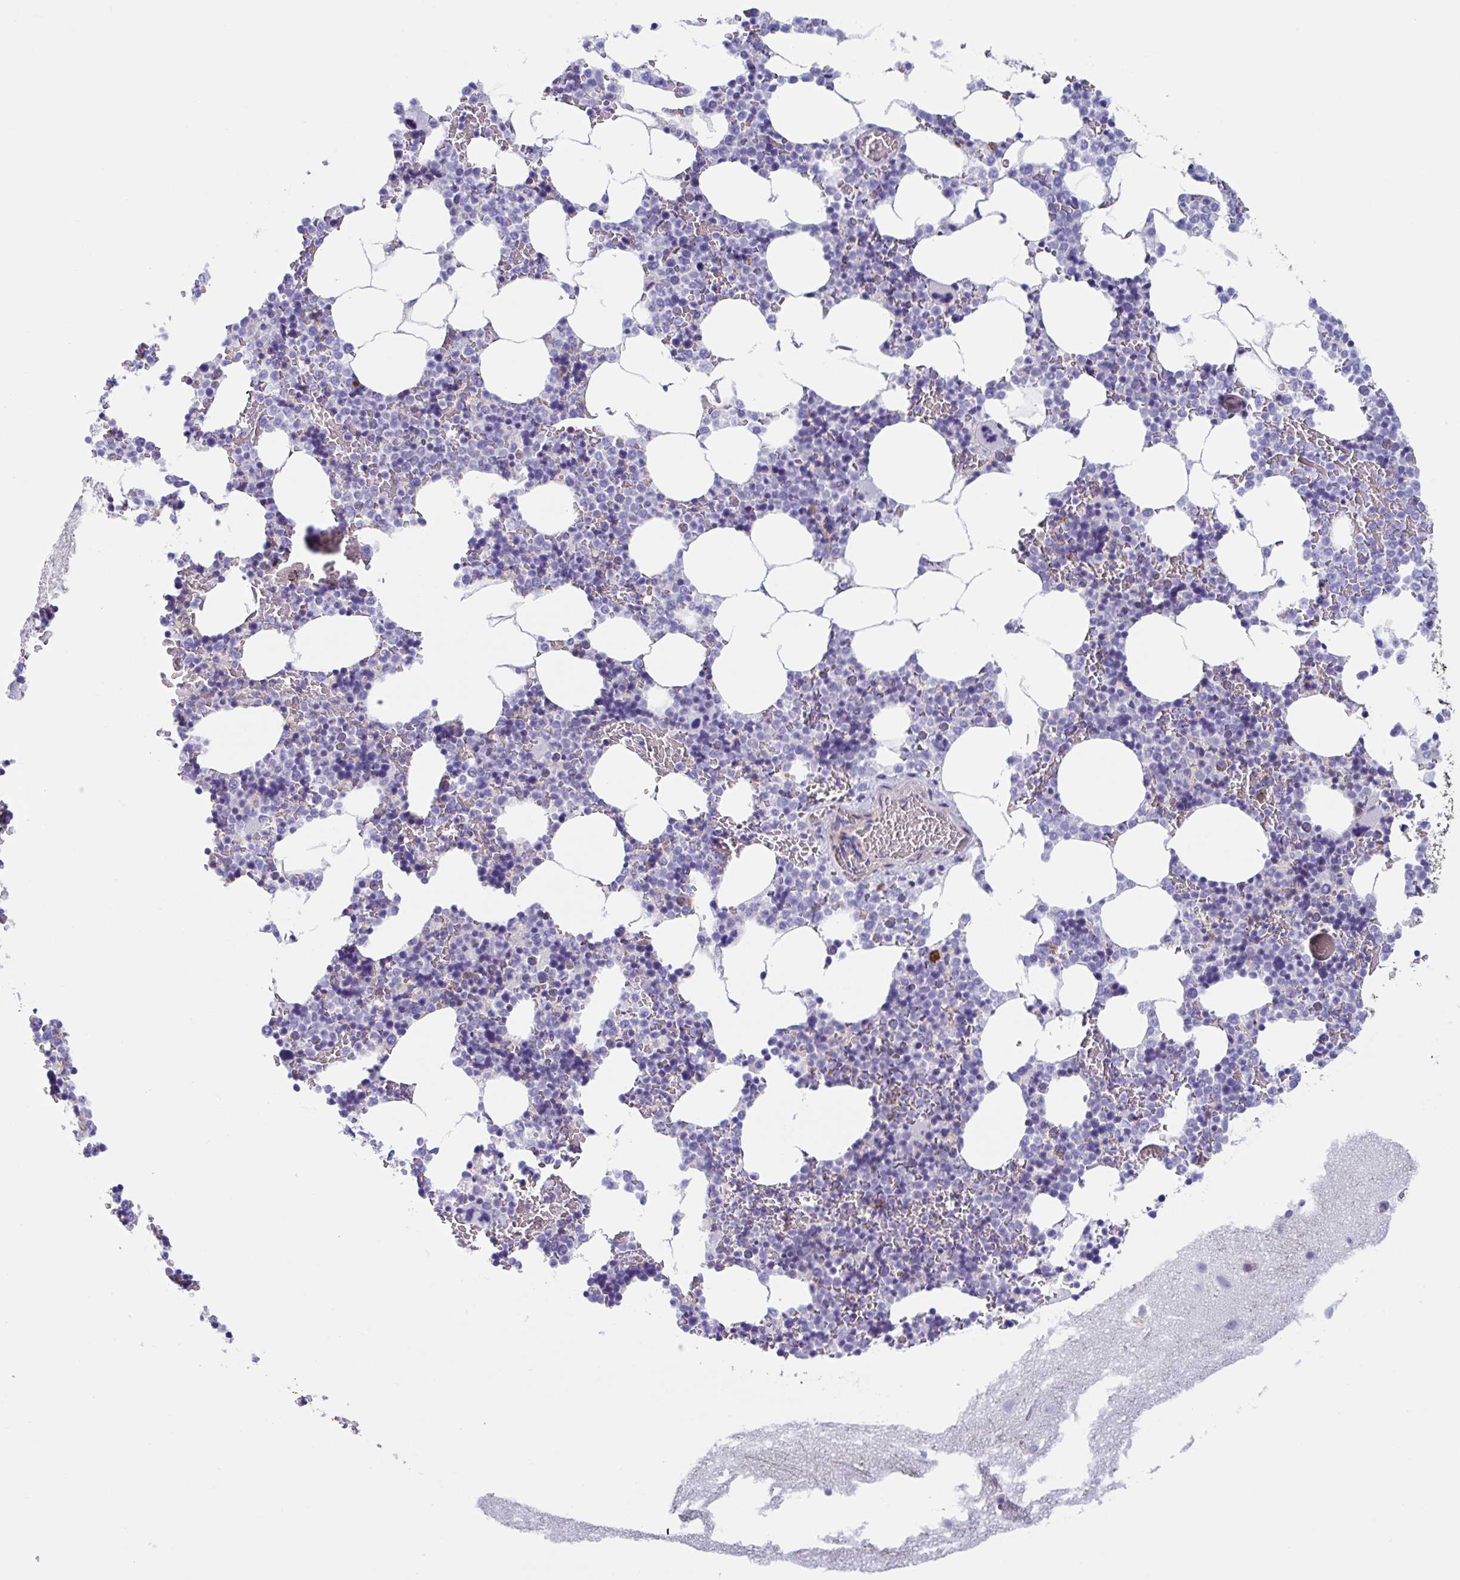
{"staining": {"intensity": "moderate", "quantity": "<25%", "location": "cytoplasmic/membranous"}, "tissue": "bone marrow", "cell_type": "Hematopoietic cells", "image_type": "normal", "snomed": [{"axis": "morphology", "description": "Normal tissue, NOS"}, {"axis": "topography", "description": "Bone marrow"}], "caption": "IHC of unremarkable human bone marrow shows low levels of moderate cytoplasmic/membranous expression in about <25% of hematopoietic cells. (brown staining indicates protein expression, while blue staining denotes nuclei).", "gene": "LPIN3", "patient": {"sex": "female", "age": 42}}